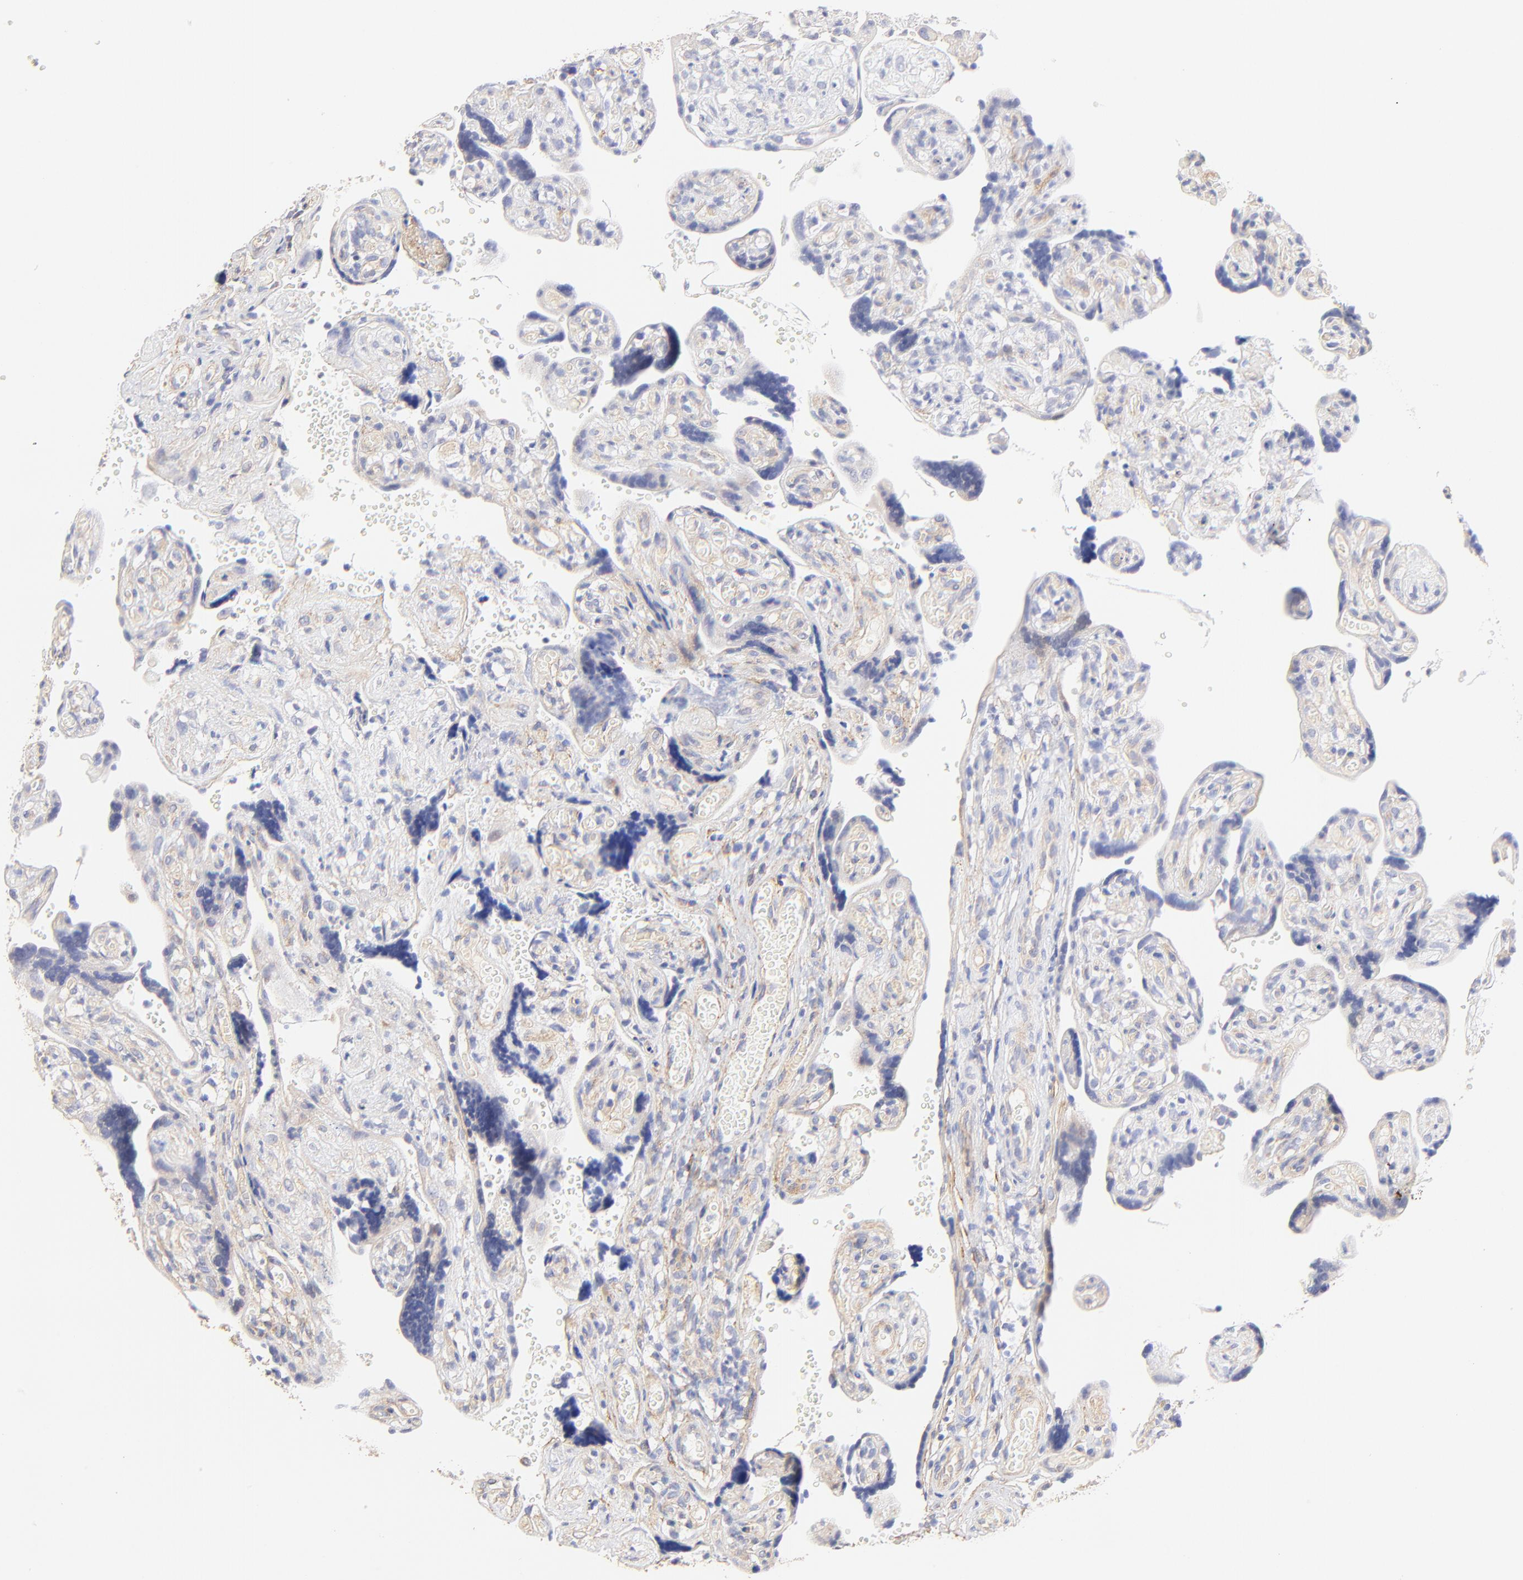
{"staining": {"intensity": "weak", "quantity": "<25%", "location": "cytoplasmic/membranous"}, "tissue": "placenta", "cell_type": "Decidual cells", "image_type": "normal", "snomed": [{"axis": "morphology", "description": "Normal tissue, NOS"}, {"axis": "topography", "description": "Placenta"}], "caption": "The photomicrograph exhibits no staining of decidual cells in unremarkable placenta. (Brightfield microscopy of DAB IHC at high magnification).", "gene": "ACTRT1", "patient": {"sex": "female", "age": 30}}